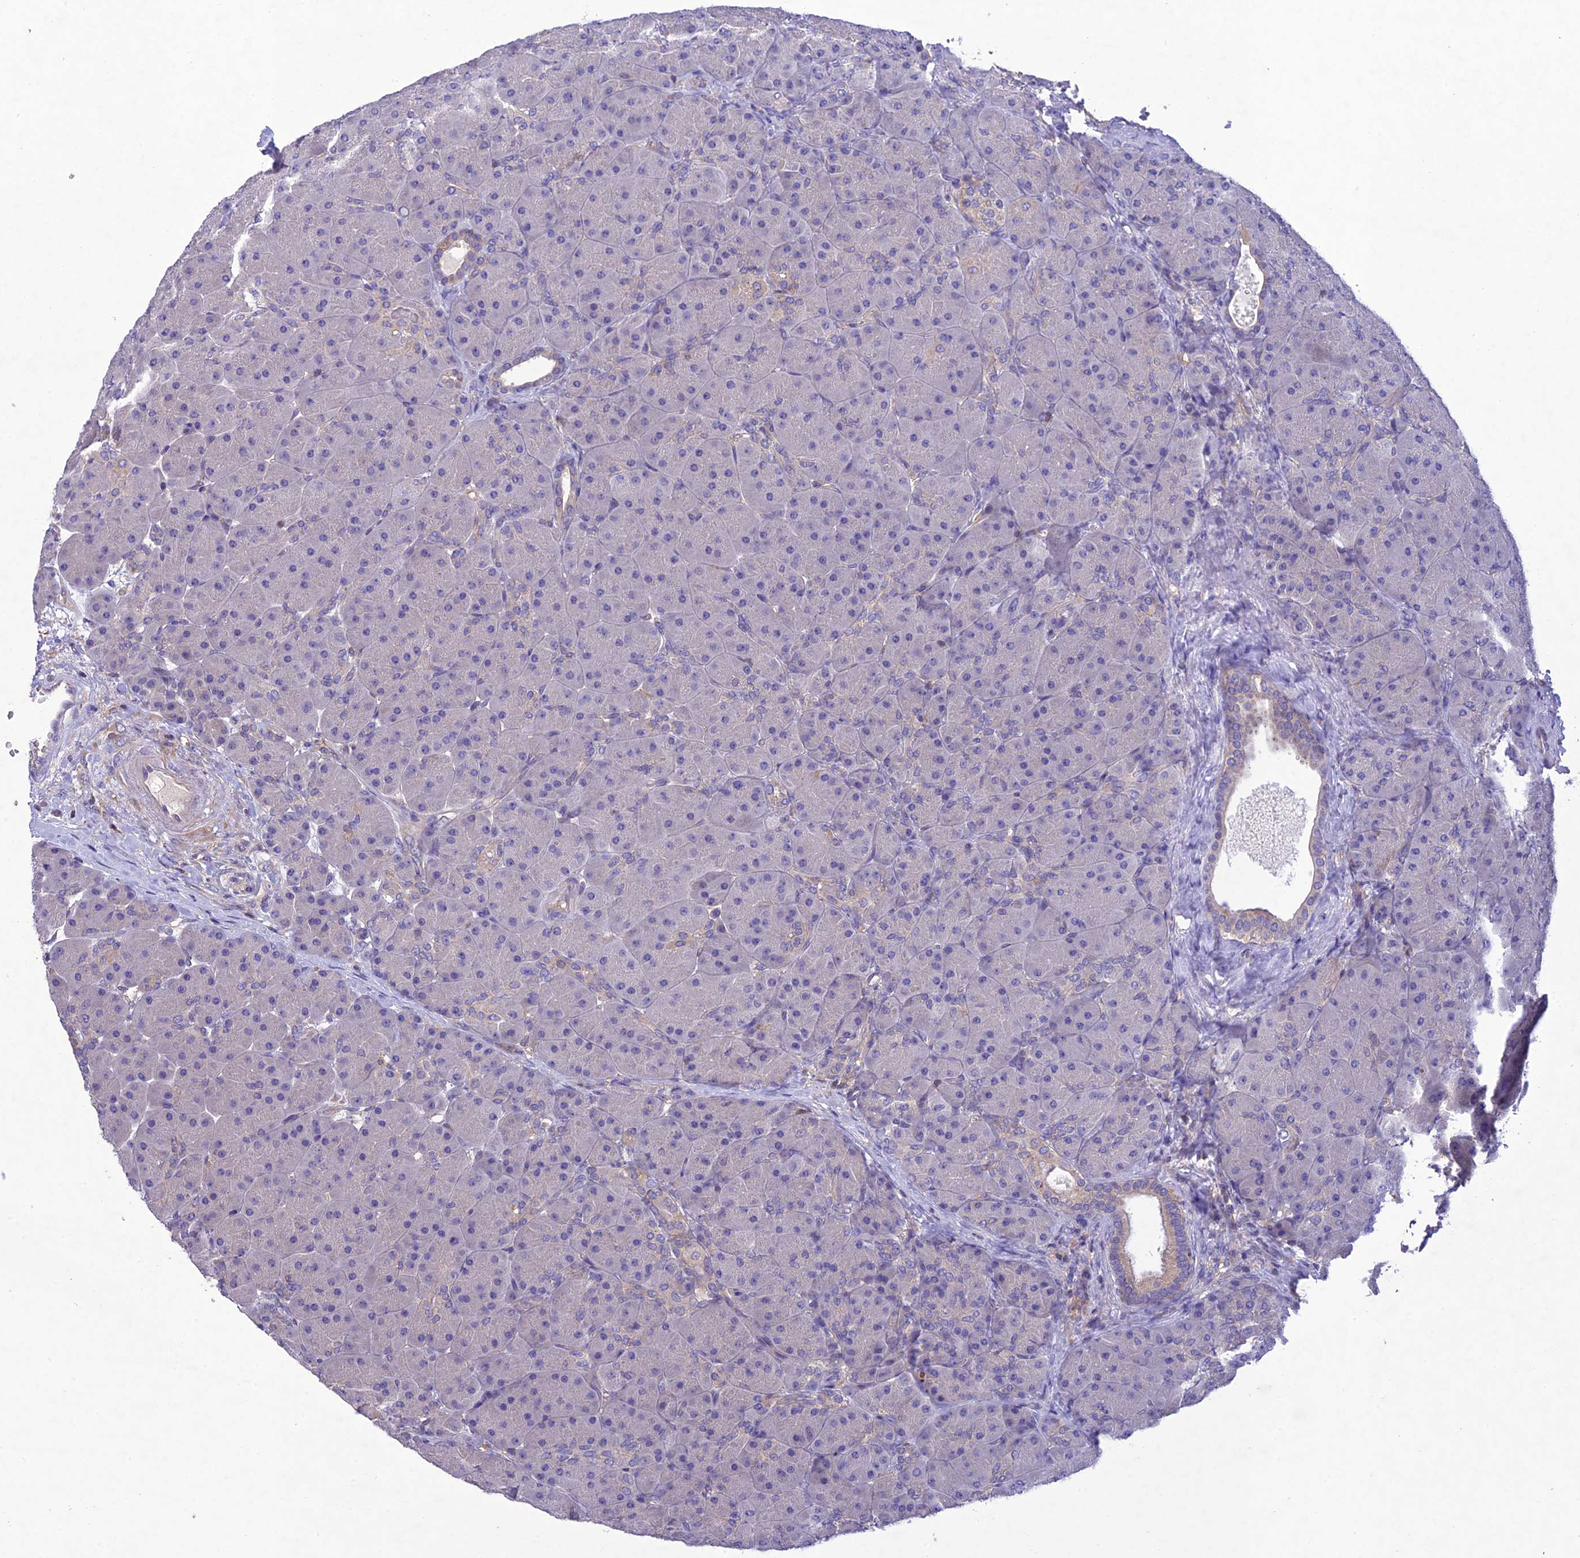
{"staining": {"intensity": "negative", "quantity": "none", "location": "none"}, "tissue": "pancreas", "cell_type": "Exocrine glandular cells", "image_type": "normal", "snomed": [{"axis": "morphology", "description": "Normal tissue, NOS"}, {"axis": "topography", "description": "Pancreas"}], "caption": "This is an IHC photomicrograph of benign human pancreas. There is no positivity in exocrine glandular cells.", "gene": "SNX24", "patient": {"sex": "male", "age": 66}}